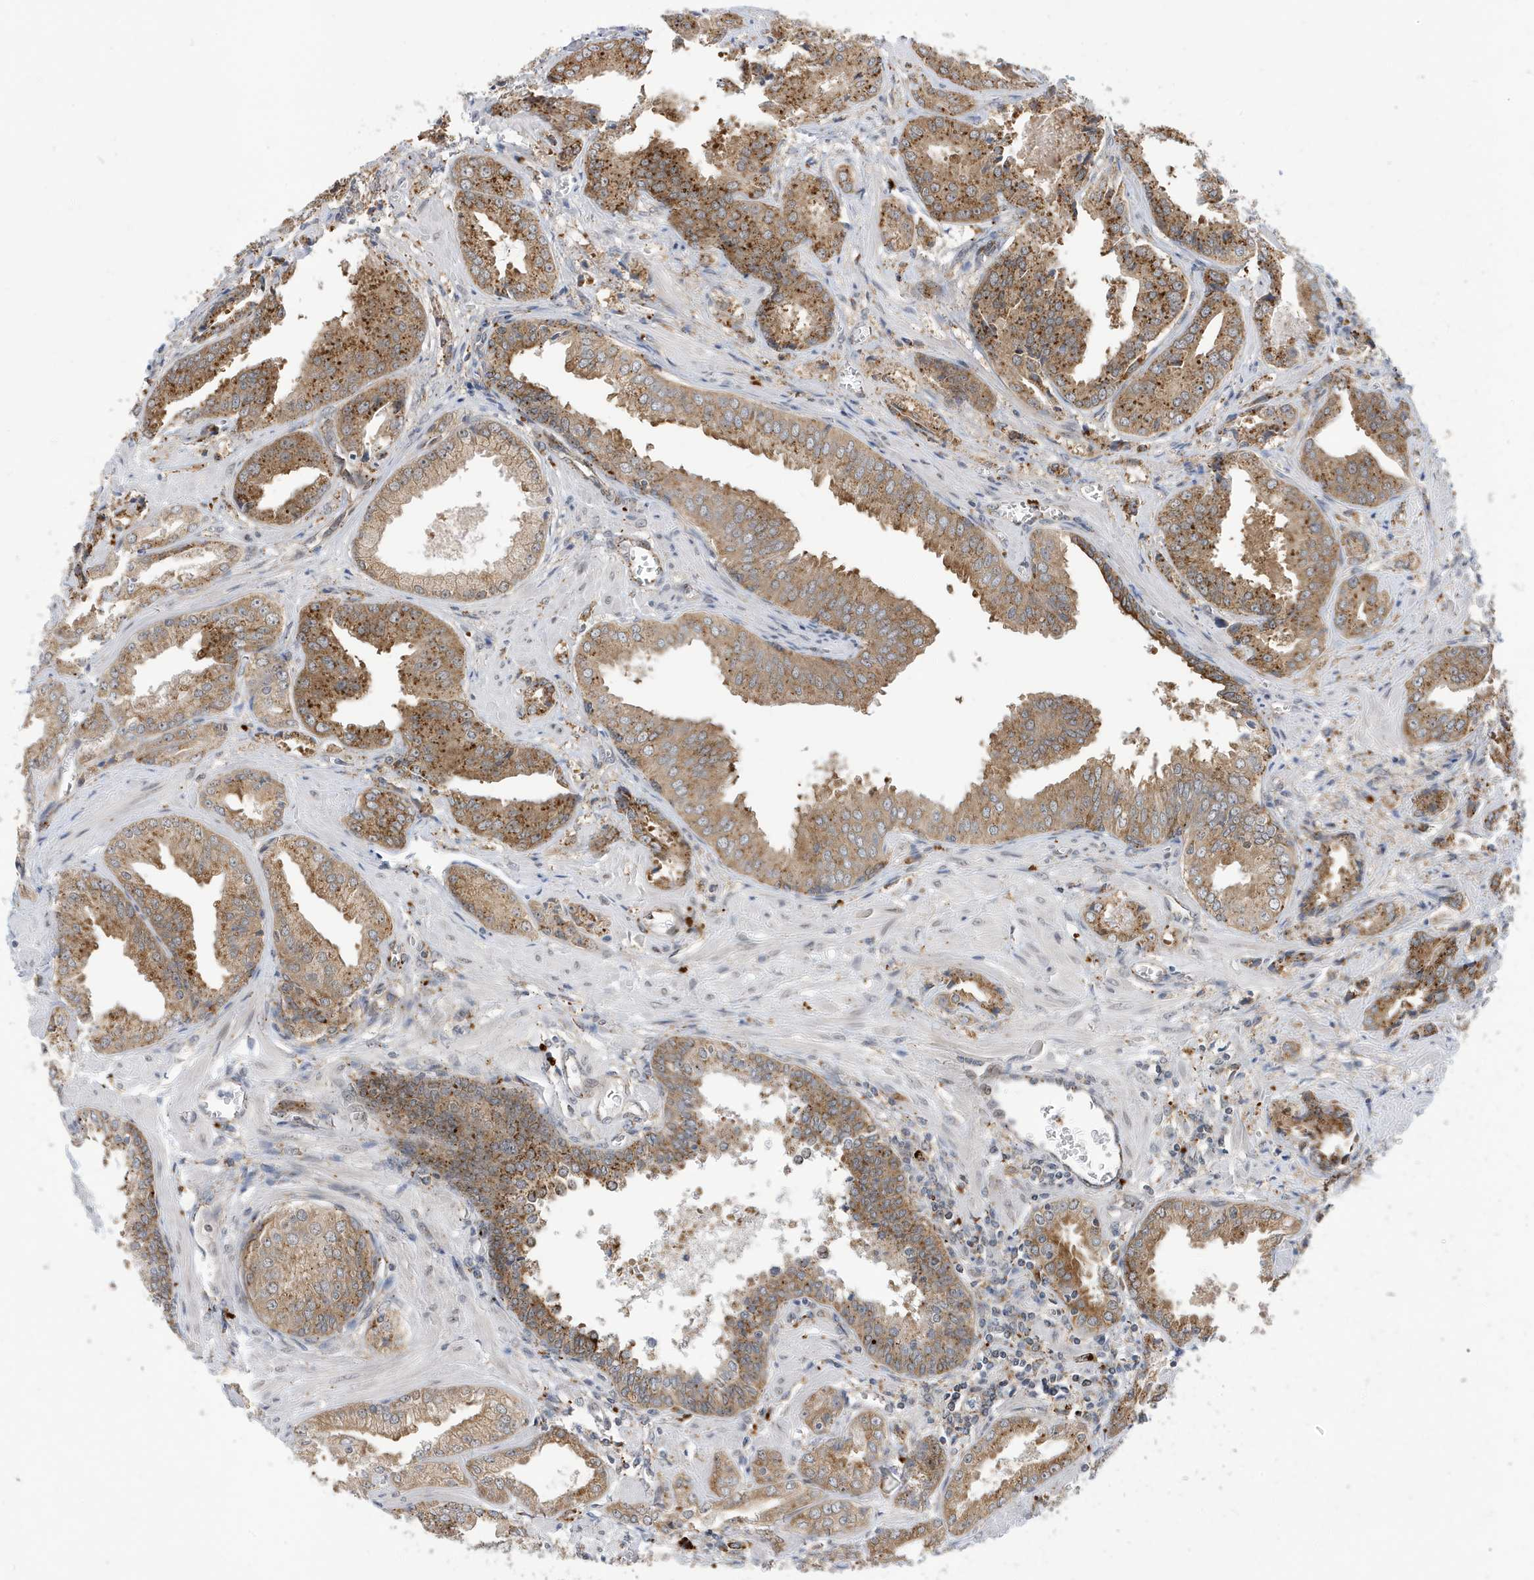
{"staining": {"intensity": "moderate", "quantity": ">75%", "location": "cytoplasmic/membranous"}, "tissue": "prostate cancer", "cell_type": "Tumor cells", "image_type": "cancer", "snomed": [{"axis": "morphology", "description": "Adenocarcinoma, Low grade"}, {"axis": "topography", "description": "Prostate"}], "caption": "Protein staining of prostate adenocarcinoma (low-grade) tissue demonstrates moderate cytoplasmic/membranous expression in about >75% of tumor cells. (DAB (3,3'-diaminobenzidine) IHC, brown staining for protein, blue staining for nuclei).", "gene": "ZNF507", "patient": {"sex": "male", "age": 67}}